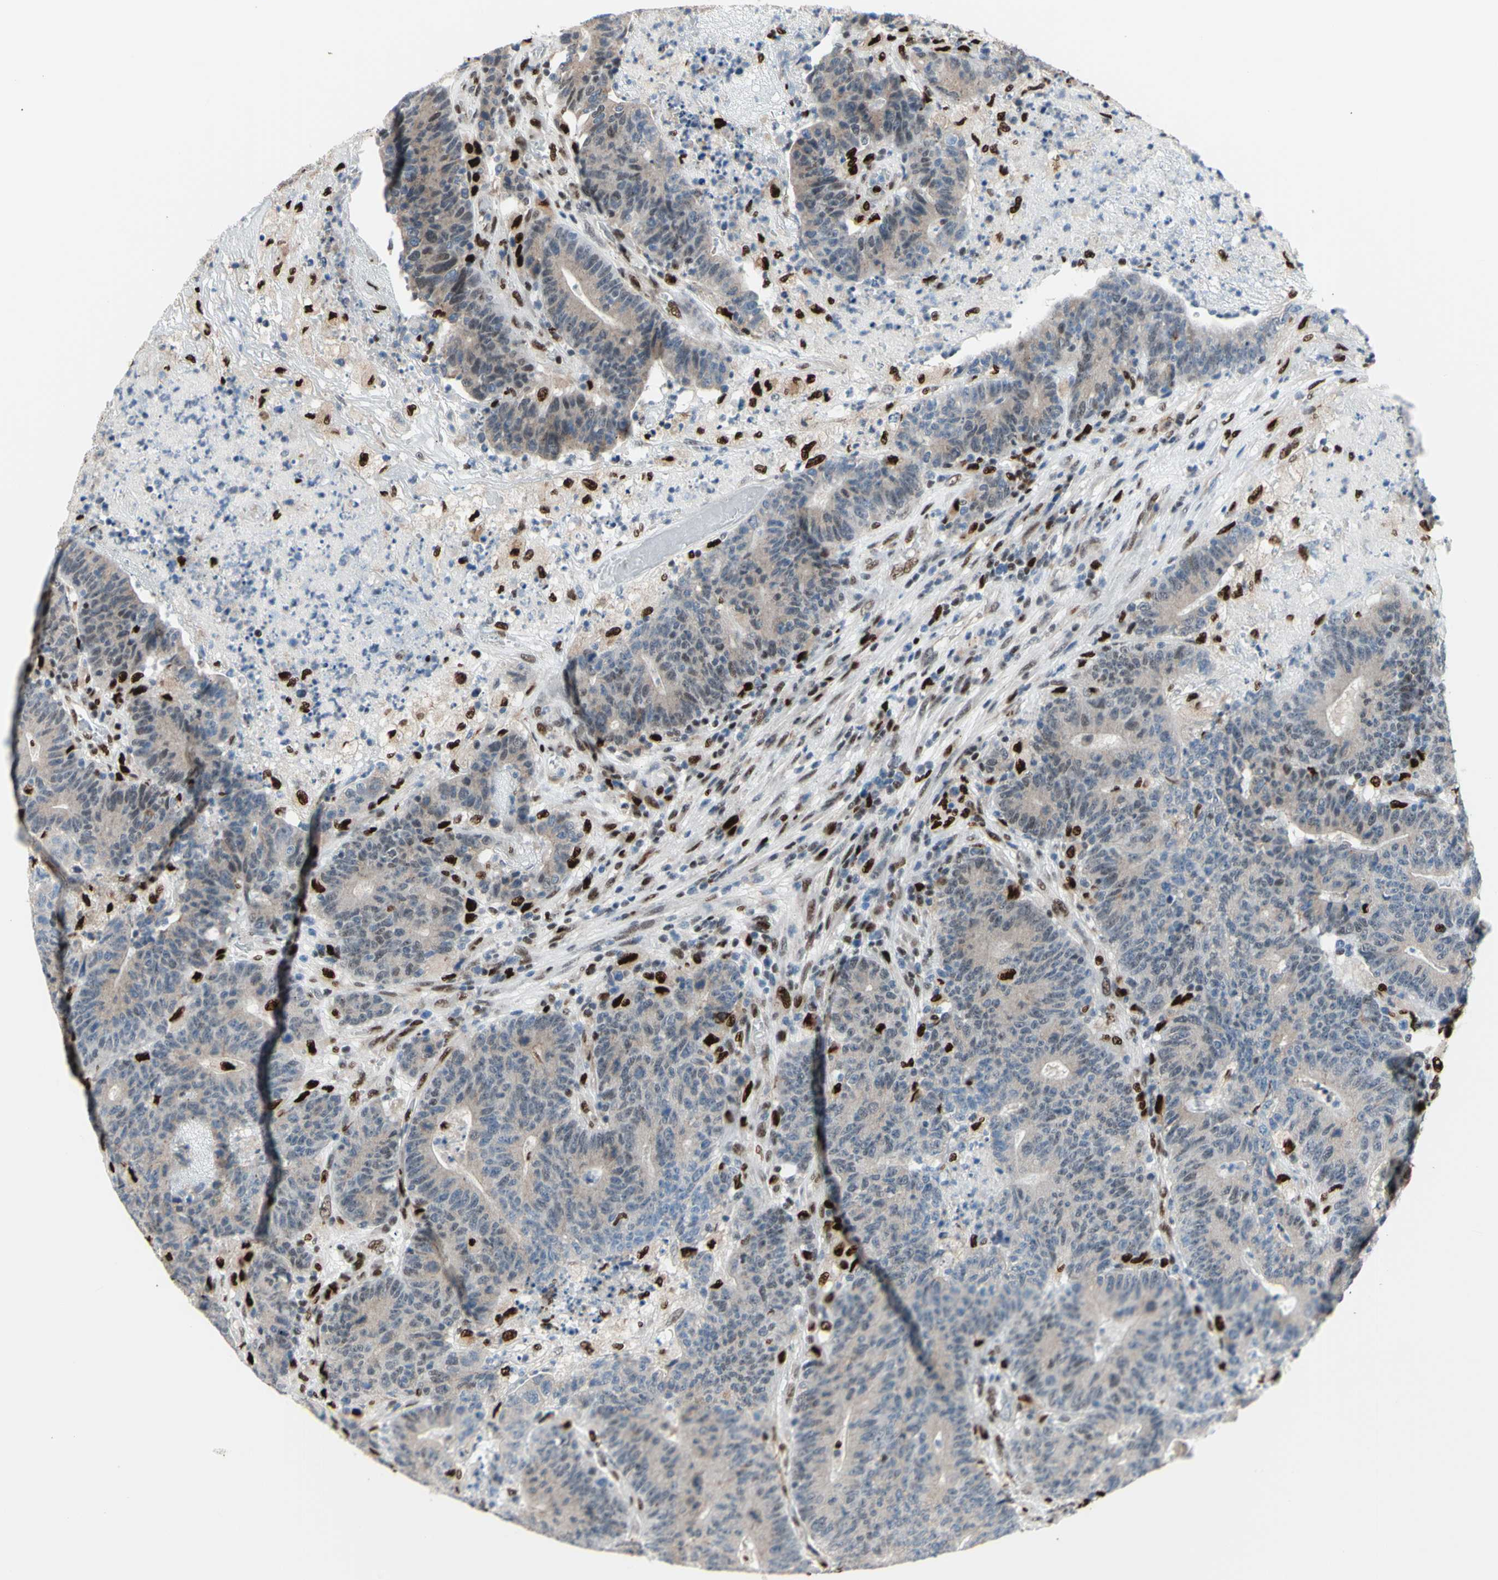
{"staining": {"intensity": "weak", "quantity": ">75%", "location": "cytoplasmic/membranous"}, "tissue": "colorectal cancer", "cell_type": "Tumor cells", "image_type": "cancer", "snomed": [{"axis": "morphology", "description": "Normal tissue, NOS"}, {"axis": "morphology", "description": "Adenocarcinoma, NOS"}, {"axis": "topography", "description": "Colon"}], "caption": "The photomicrograph displays staining of colorectal cancer, revealing weak cytoplasmic/membranous protein staining (brown color) within tumor cells.", "gene": "EED", "patient": {"sex": "female", "age": 75}}